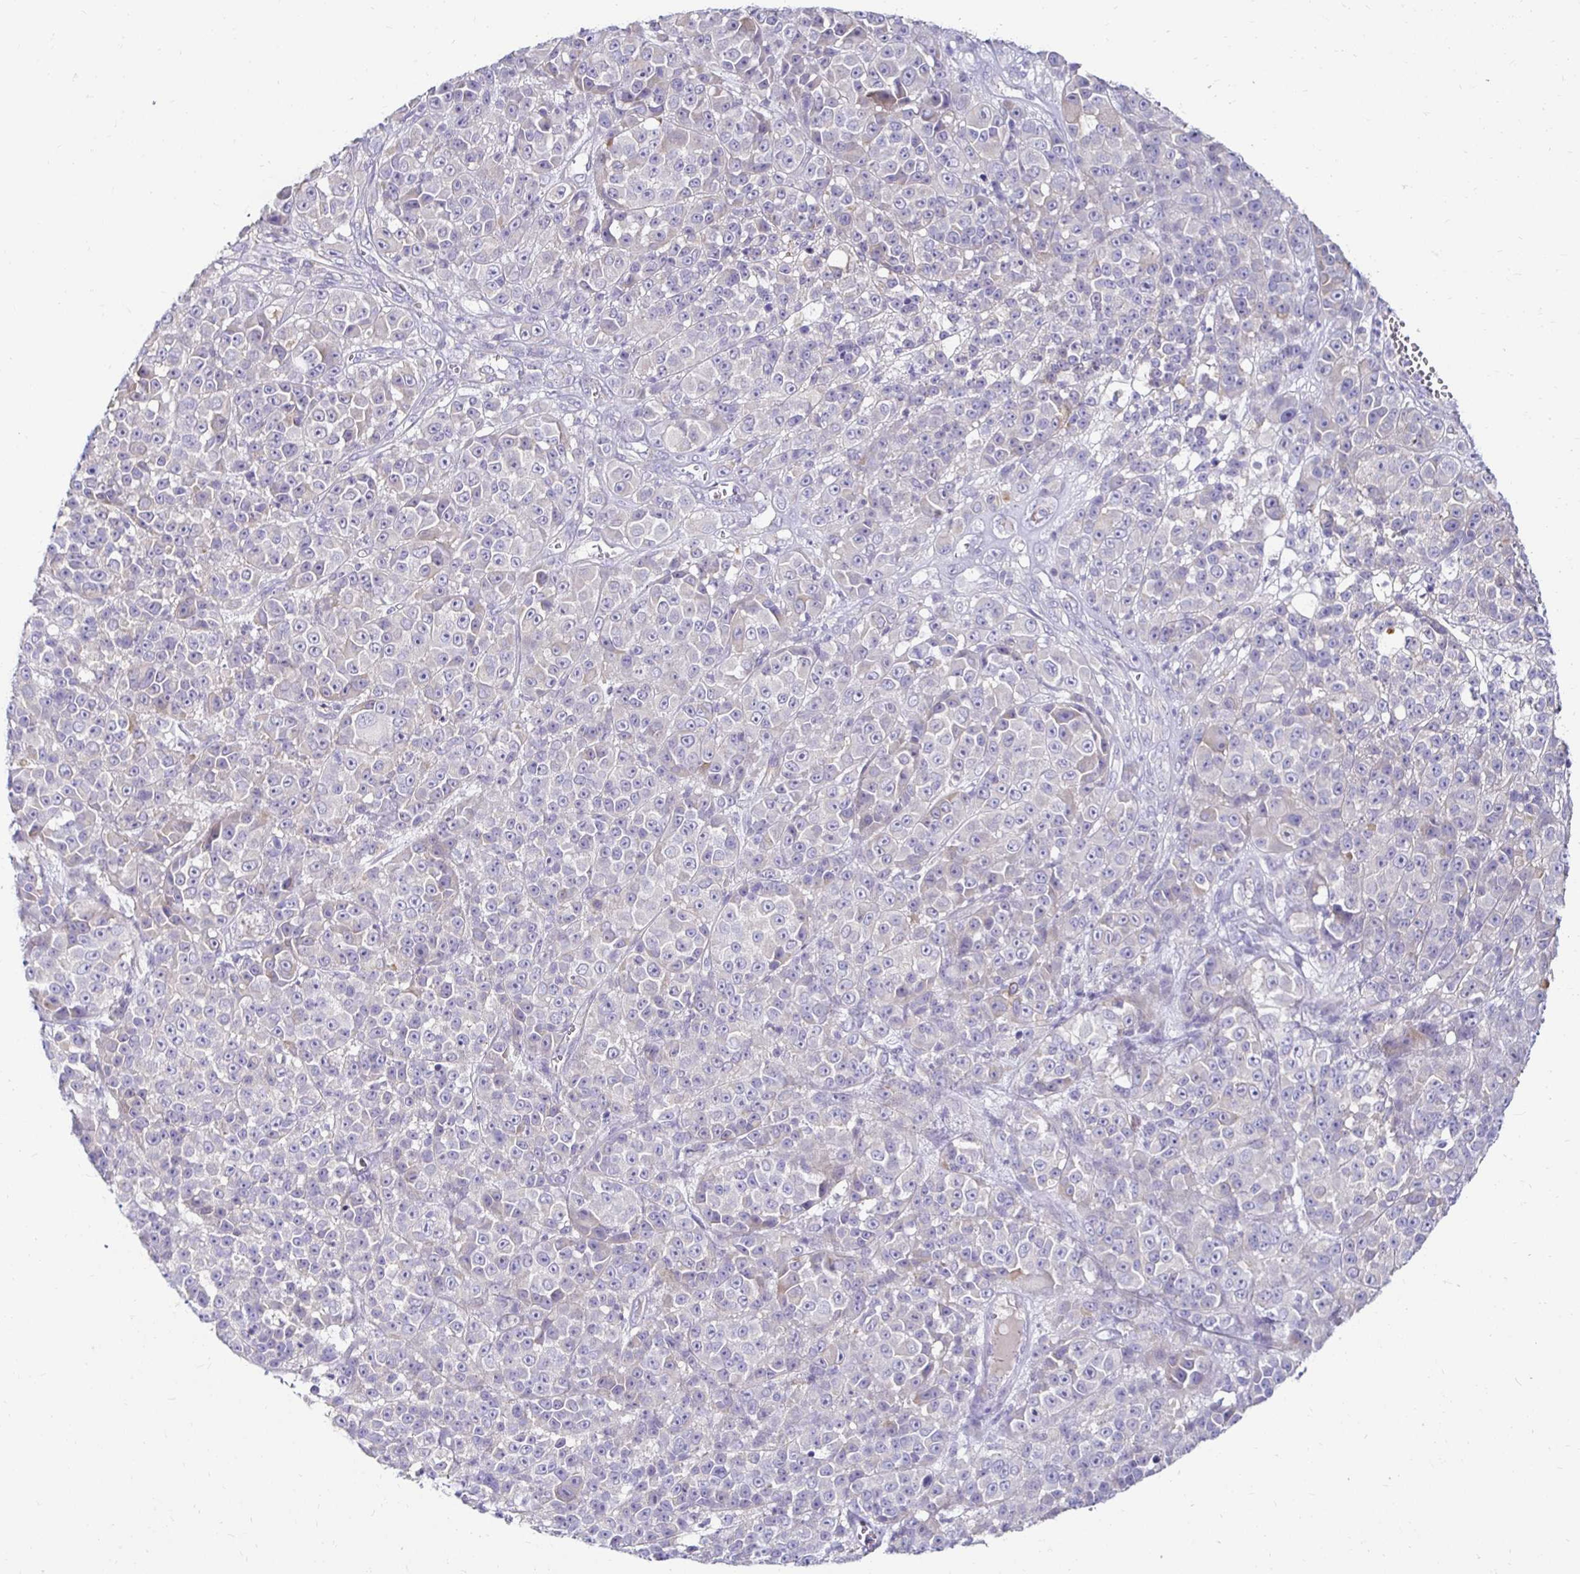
{"staining": {"intensity": "negative", "quantity": "none", "location": "none"}, "tissue": "melanoma", "cell_type": "Tumor cells", "image_type": "cancer", "snomed": [{"axis": "morphology", "description": "Malignant melanoma, NOS"}, {"axis": "topography", "description": "Skin"}, {"axis": "topography", "description": "Skin of back"}], "caption": "The image displays no significant expression in tumor cells of malignant melanoma.", "gene": "AKAP6", "patient": {"sex": "male", "age": 91}}